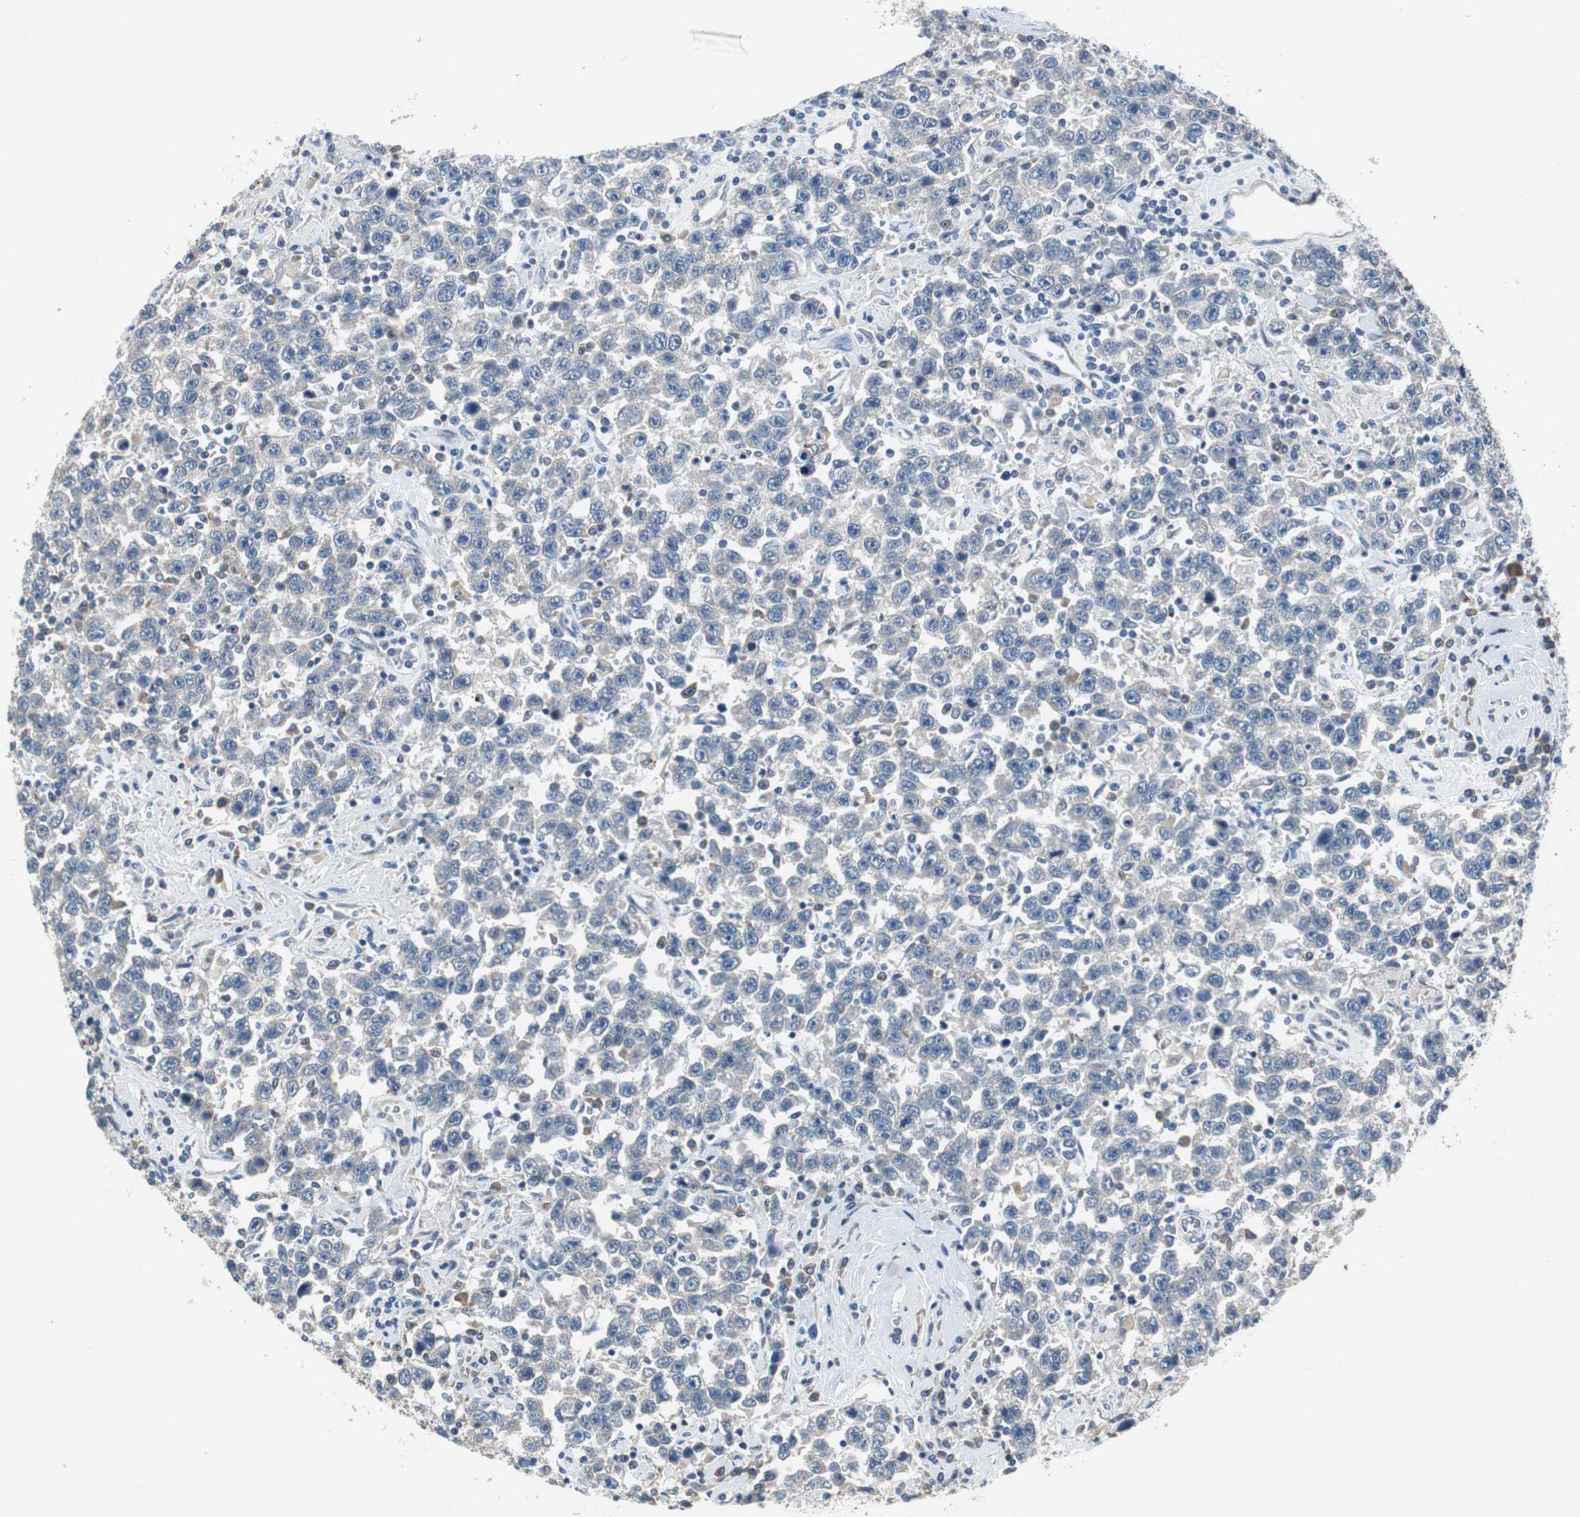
{"staining": {"intensity": "negative", "quantity": "none", "location": "none"}, "tissue": "testis cancer", "cell_type": "Tumor cells", "image_type": "cancer", "snomed": [{"axis": "morphology", "description": "Seminoma, NOS"}, {"axis": "topography", "description": "Testis"}], "caption": "The micrograph reveals no significant staining in tumor cells of testis seminoma.", "gene": "FADS2", "patient": {"sex": "male", "age": 41}}